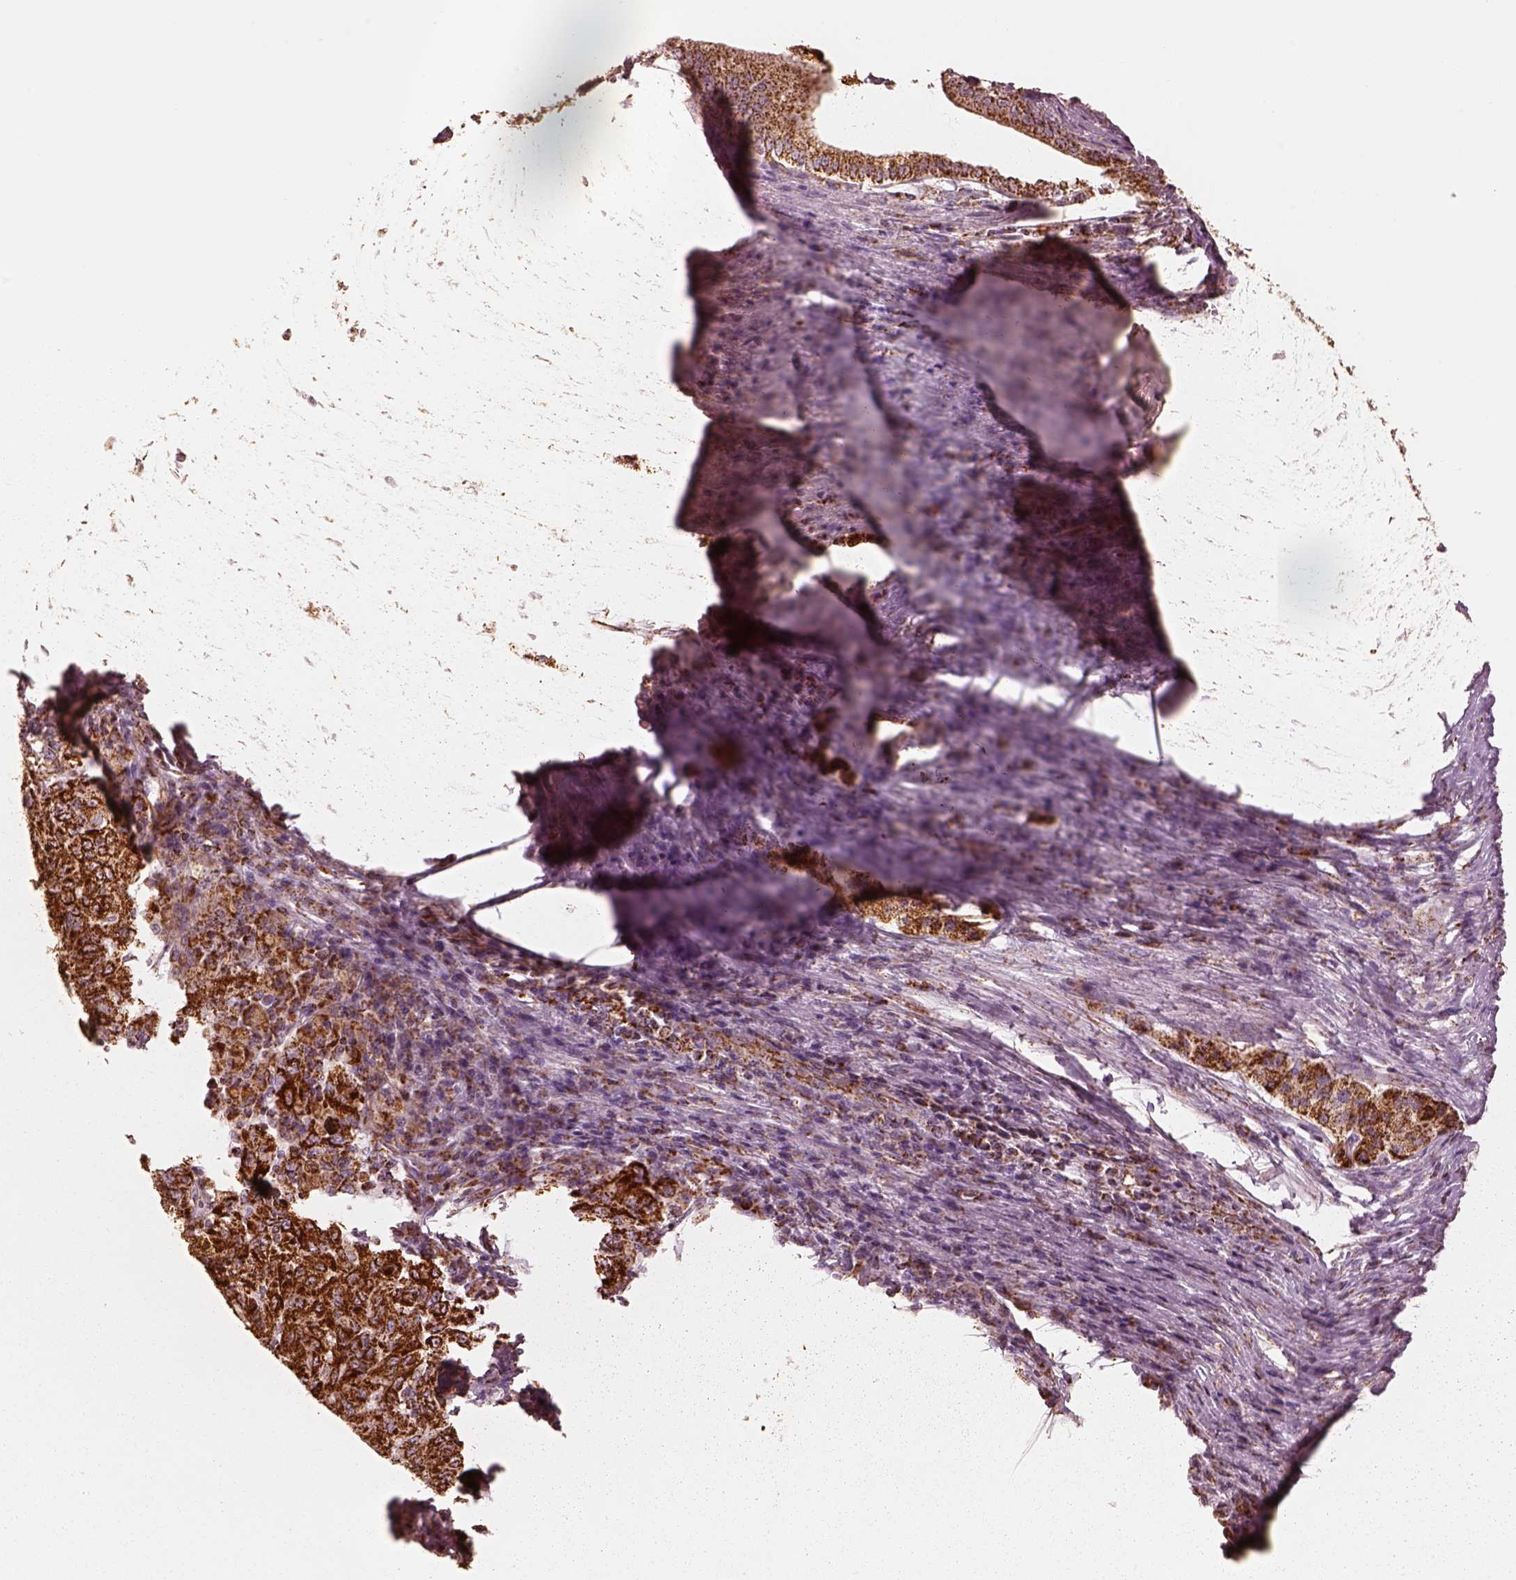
{"staining": {"intensity": "strong", "quantity": ">75%", "location": "cytoplasmic/membranous"}, "tissue": "pancreatic cancer", "cell_type": "Tumor cells", "image_type": "cancer", "snomed": [{"axis": "morphology", "description": "Adenocarcinoma, NOS"}, {"axis": "topography", "description": "Pancreas"}], "caption": "Immunohistochemical staining of human pancreatic cancer (adenocarcinoma) displays high levels of strong cytoplasmic/membranous expression in about >75% of tumor cells. (DAB IHC with brightfield microscopy, high magnification).", "gene": "ENTPD6", "patient": {"sex": "male", "age": 63}}